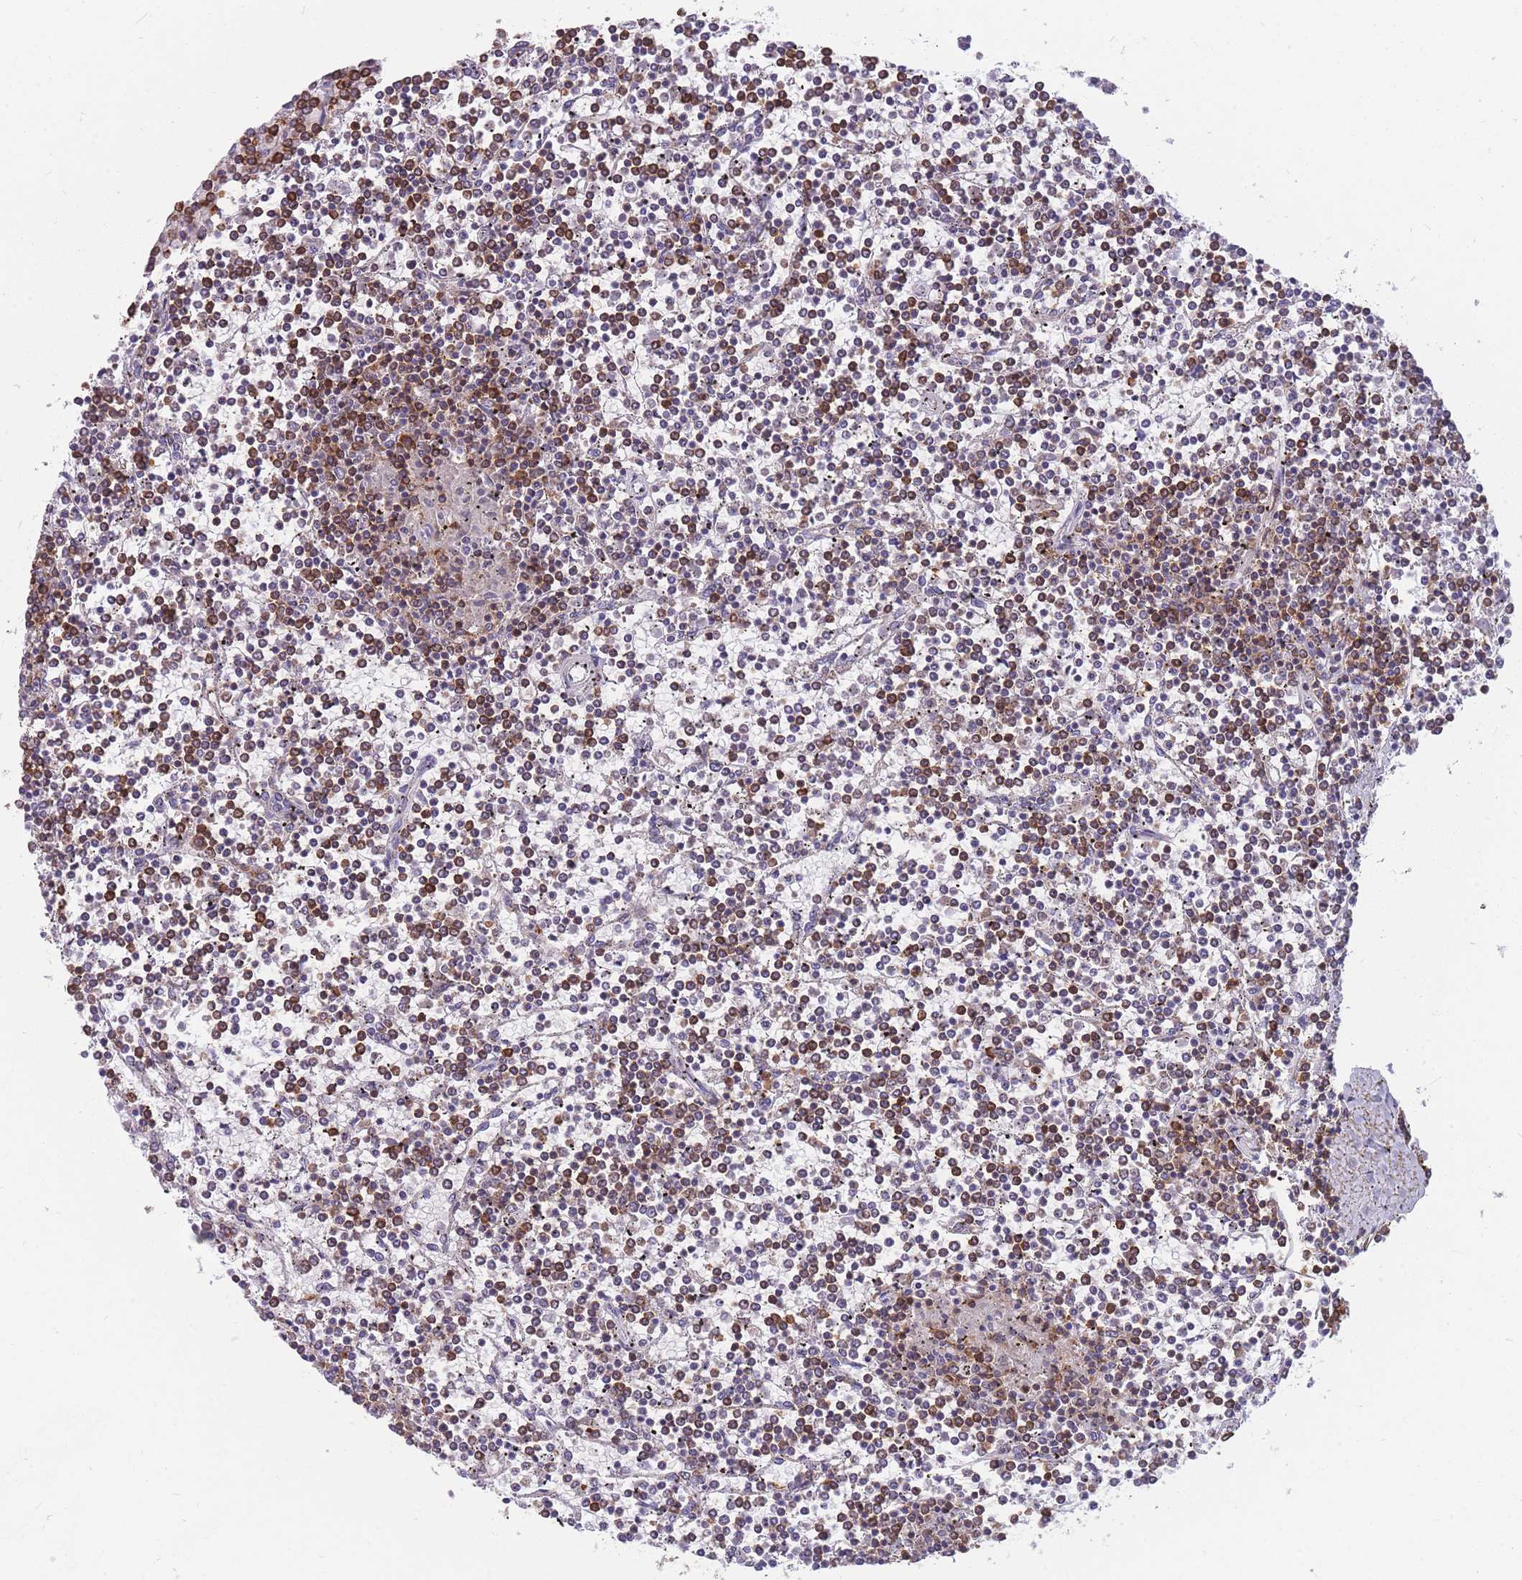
{"staining": {"intensity": "moderate", "quantity": ">75%", "location": "cytoplasmic/membranous"}, "tissue": "lymphoma", "cell_type": "Tumor cells", "image_type": "cancer", "snomed": [{"axis": "morphology", "description": "Malignant lymphoma, non-Hodgkin's type, Low grade"}, {"axis": "topography", "description": "Spleen"}], "caption": "Lymphoma stained with immunohistochemistry exhibits moderate cytoplasmic/membranous positivity in about >75% of tumor cells.", "gene": "MRPL54", "patient": {"sex": "female", "age": 19}}